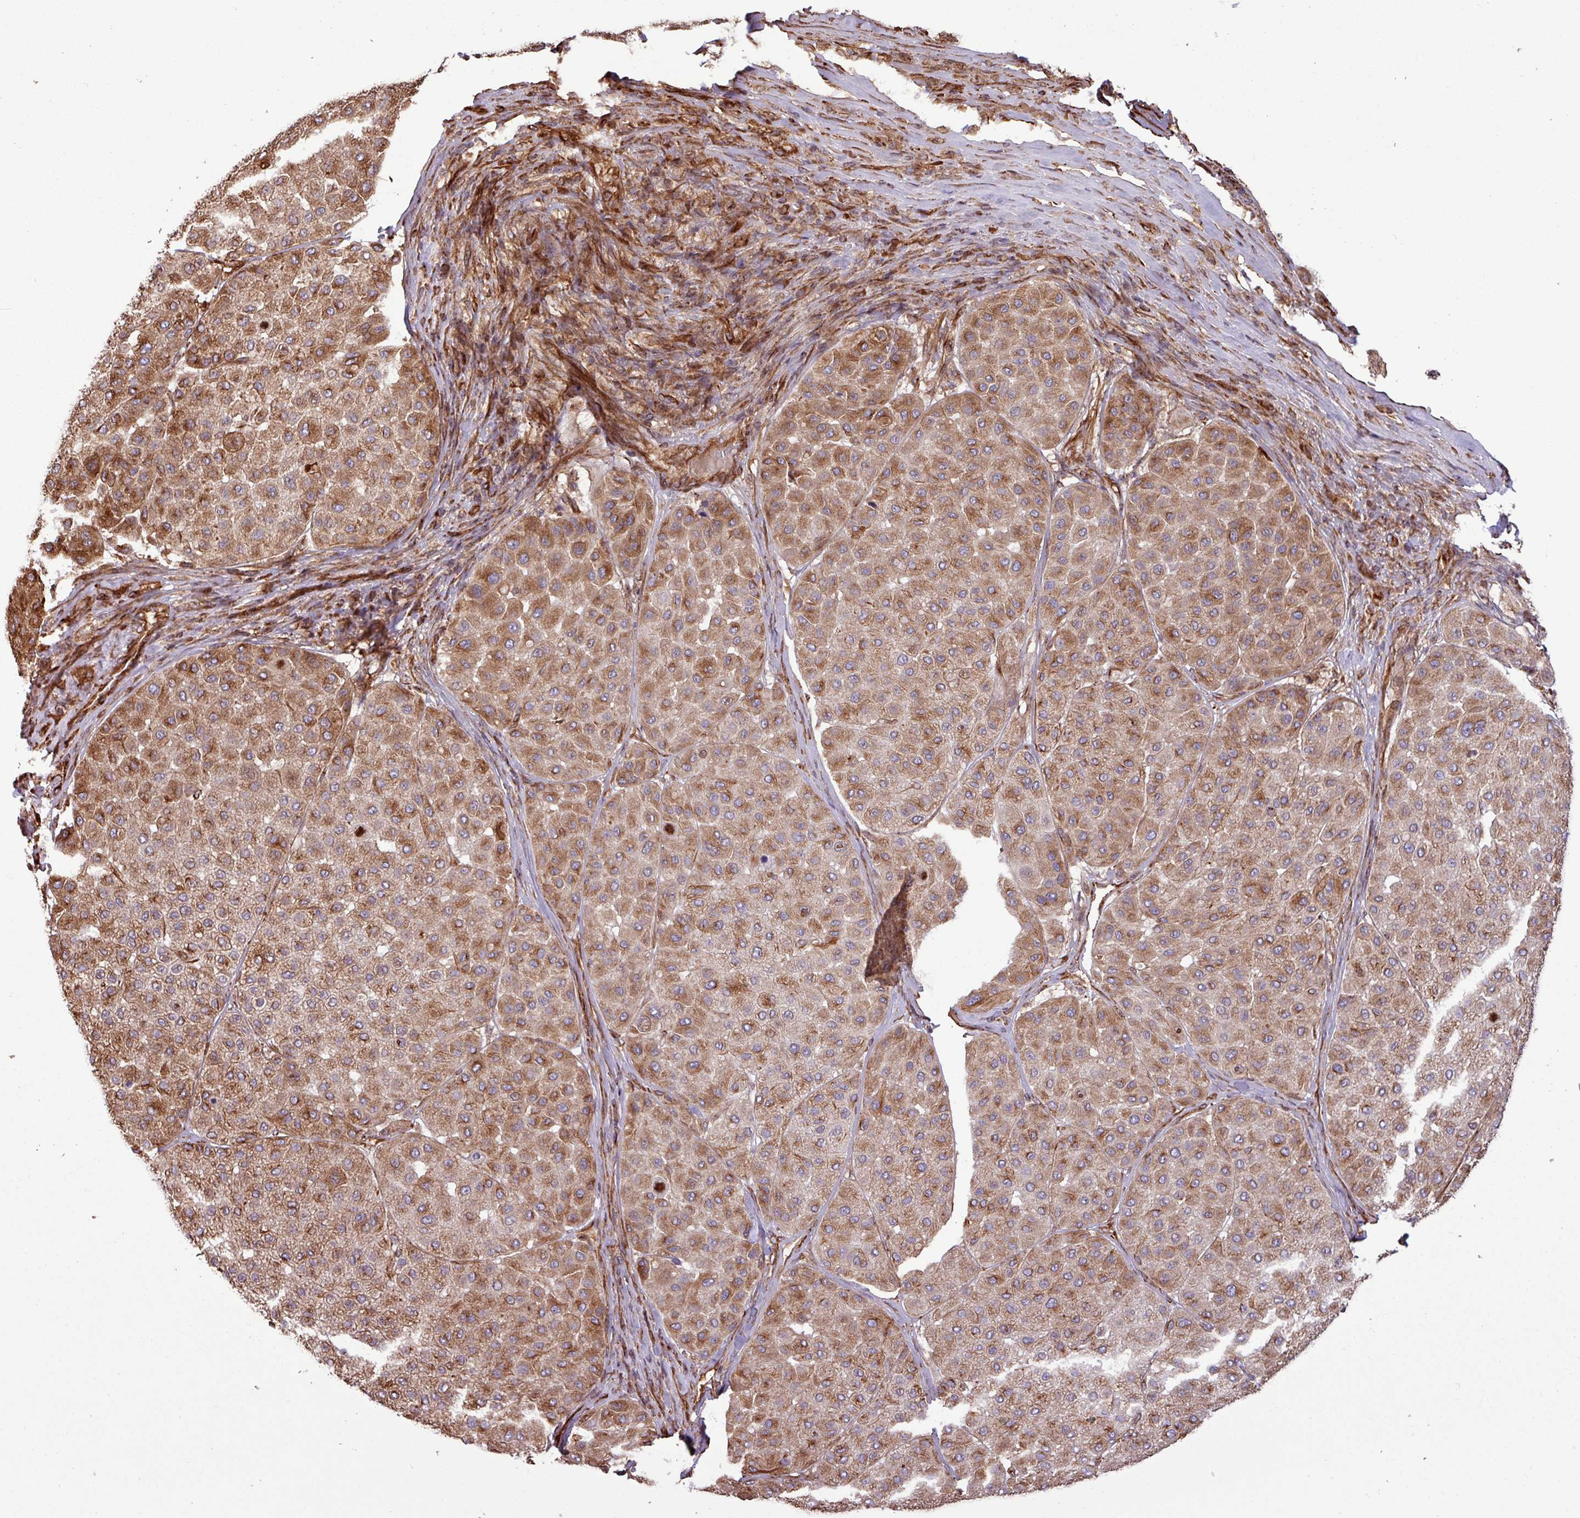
{"staining": {"intensity": "moderate", "quantity": ">75%", "location": "cytoplasmic/membranous"}, "tissue": "melanoma", "cell_type": "Tumor cells", "image_type": "cancer", "snomed": [{"axis": "morphology", "description": "Malignant melanoma, Metastatic site"}, {"axis": "topography", "description": "Smooth muscle"}], "caption": "Human melanoma stained with a brown dye exhibits moderate cytoplasmic/membranous positive staining in about >75% of tumor cells.", "gene": "ZNF300", "patient": {"sex": "male", "age": 41}}